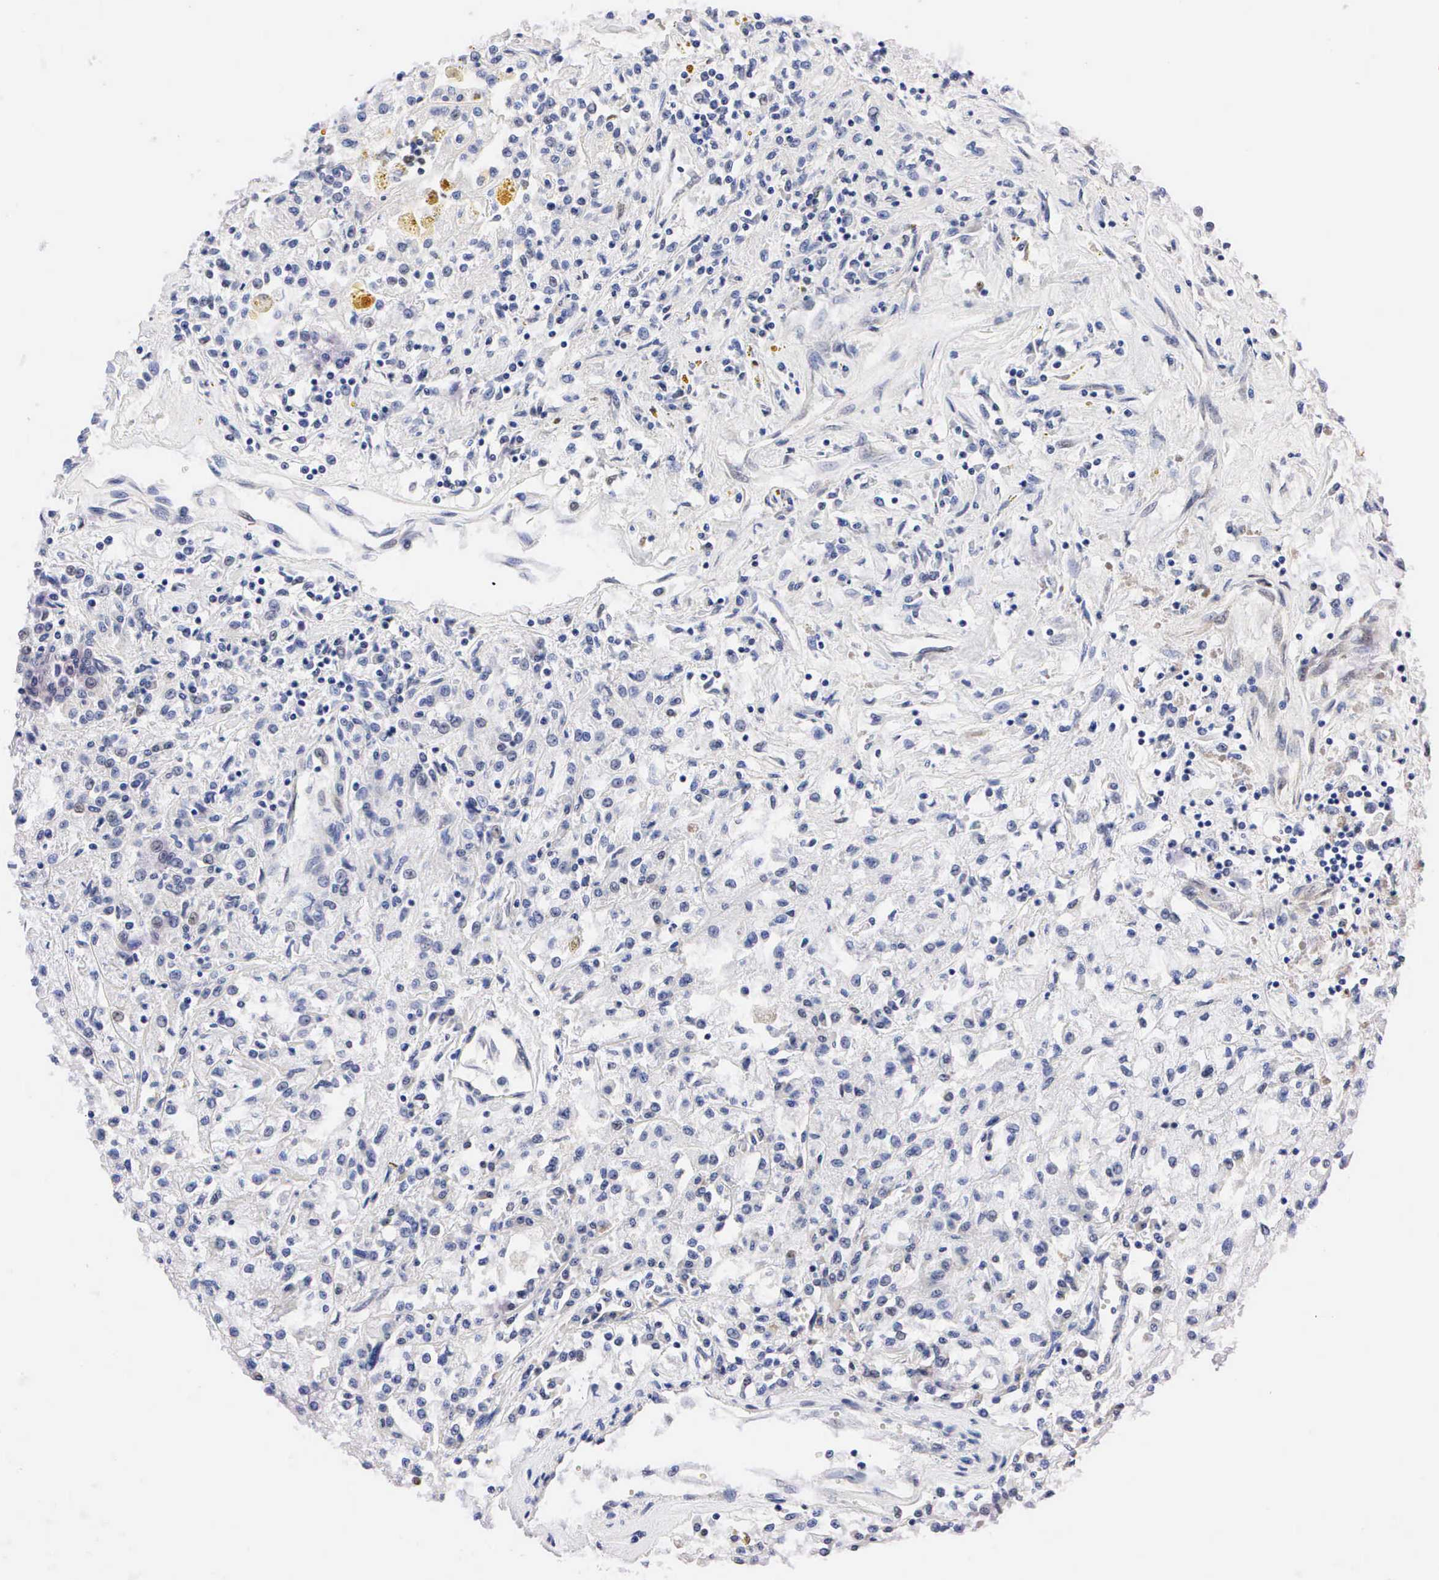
{"staining": {"intensity": "negative", "quantity": "none", "location": "none"}, "tissue": "renal cancer", "cell_type": "Tumor cells", "image_type": "cancer", "snomed": [{"axis": "morphology", "description": "Adenocarcinoma, NOS"}, {"axis": "topography", "description": "Kidney"}], "caption": "Immunohistochemical staining of renal cancer (adenocarcinoma) displays no significant positivity in tumor cells. (Stains: DAB immunohistochemistry (IHC) with hematoxylin counter stain, Microscopy: brightfield microscopy at high magnification).", "gene": "PGR", "patient": {"sex": "male", "age": 78}}